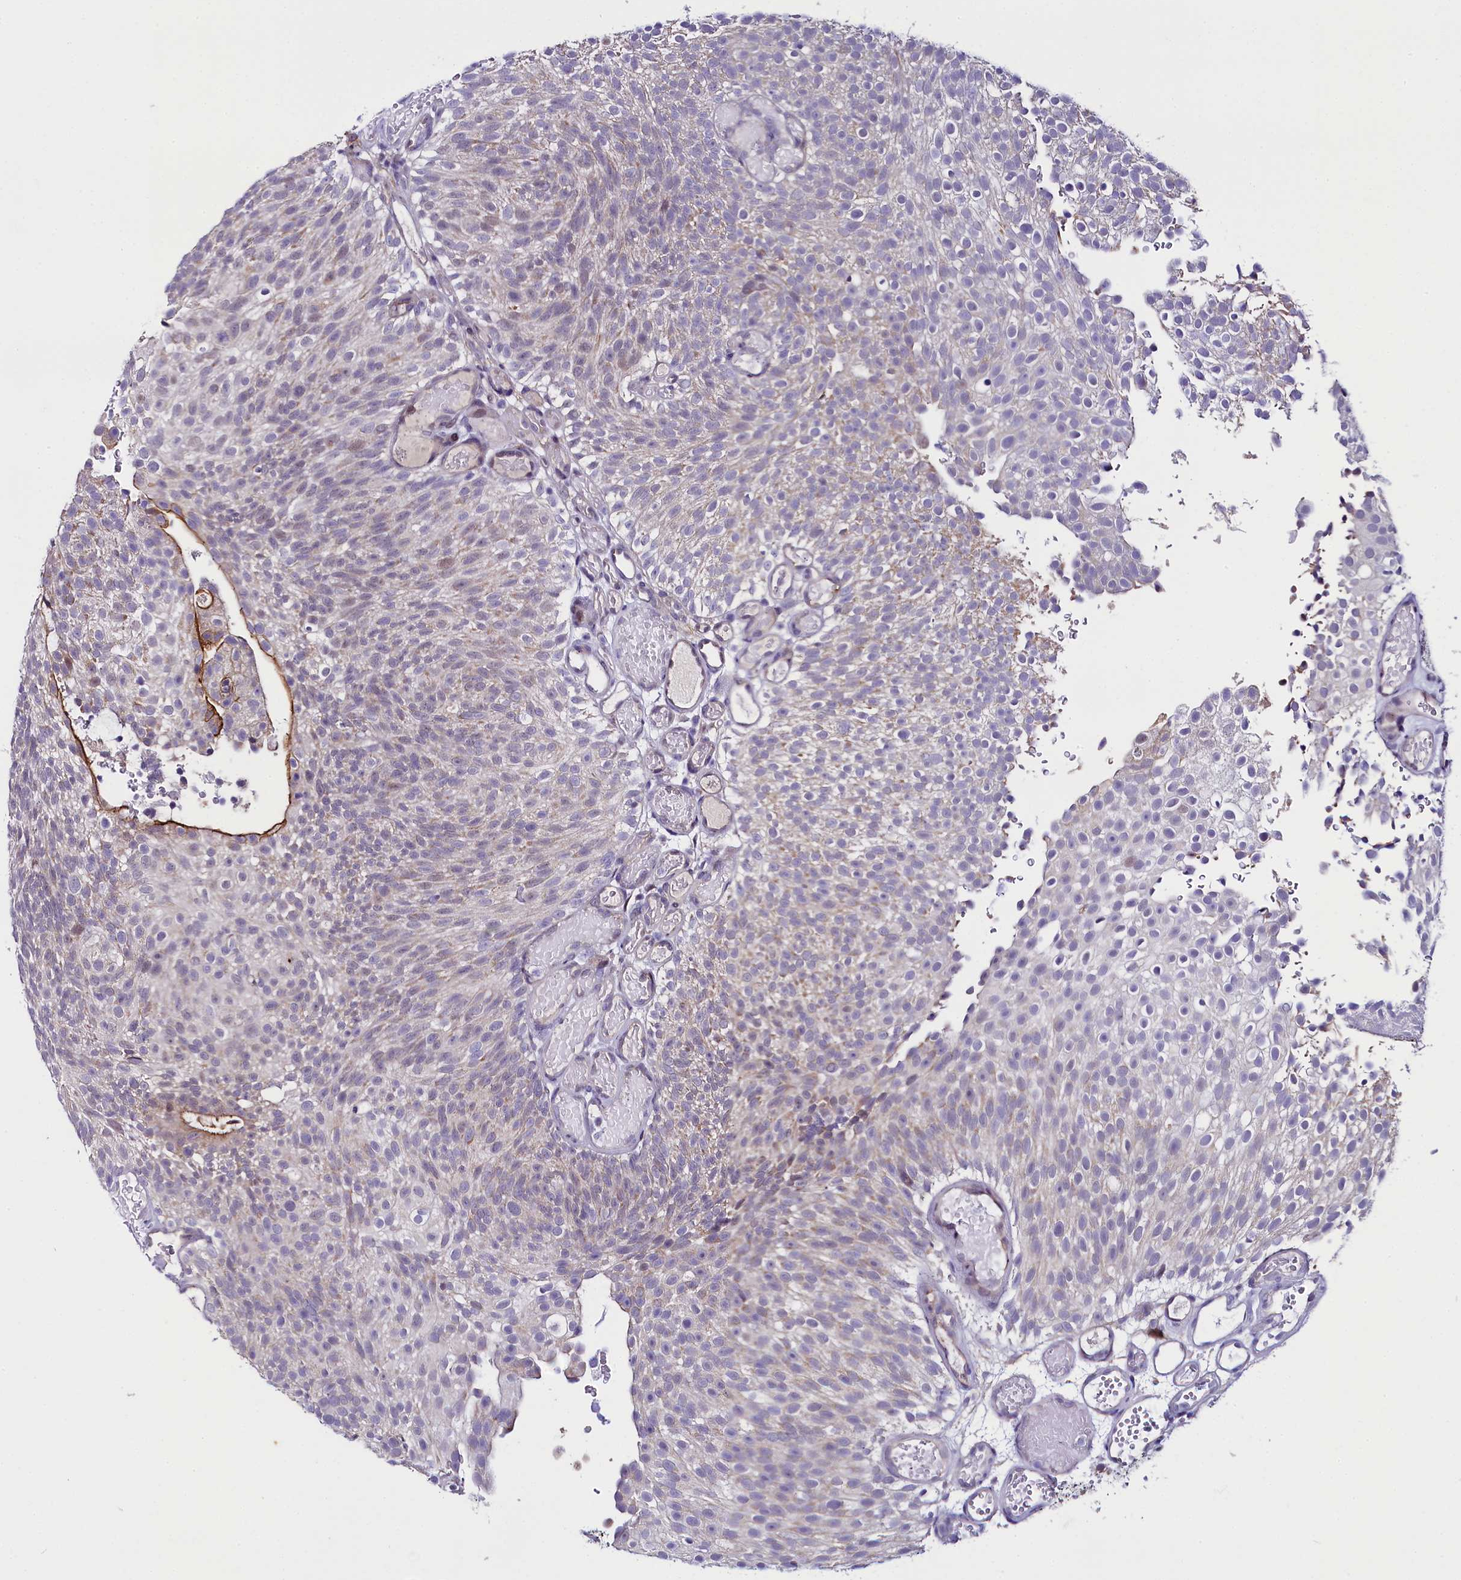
{"staining": {"intensity": "weak", "quantity": "<25%", "location": "nuclear"}, "tissue": "urothelial cancer", "cell_type": "Tumor cells", "image_type": "cancer", "snomed": [{"axis": "morphology", "description": "Urothelial carcinoma, Low grade"}, {"axis": "topography", "description": "Urinary bladder"}], "caption": "High magnification brightfield microscopy of urothelial cancer stained with DAB (brown) and counterstained with hematoxylin (blue): tumor cells show no significant expression. (DAB (3,3'-diaminobenzidine) immunohistochemistry visualized using brightfield microscopy, high magnification).", "gene": "OSGEP", "patient": {"sex": "male", "age": 78}}